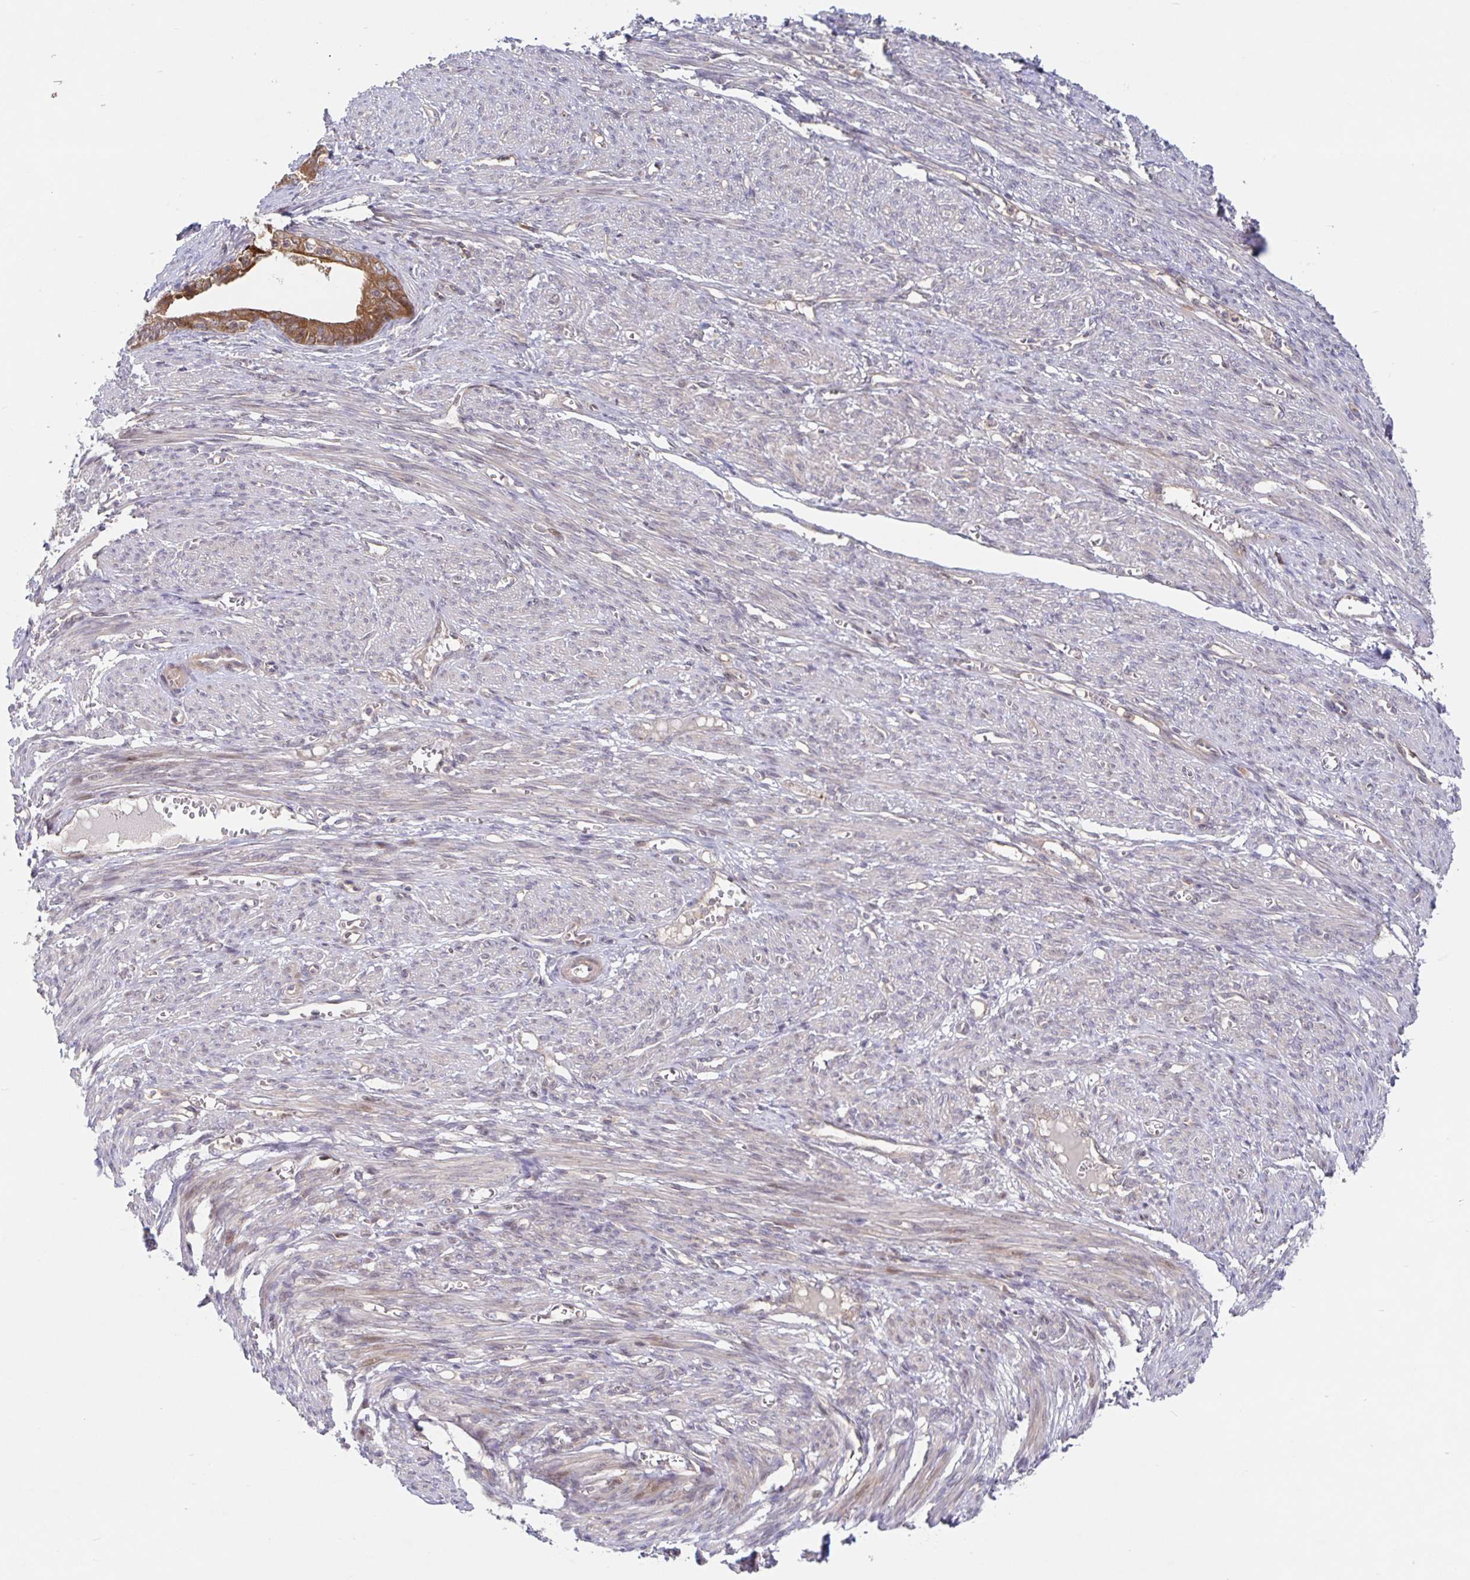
{"staining": {"intensity": "moderate", "quantity": ">75%", "location": "cytoplasmic/membranous"}, "tissue": "endometrial cancer", "cell_type": "Tumor cells", "image_type": "cancer", "snomed": [{"axis": "morphology", "description": "Adenocarcinoma, NOS"}, {"axis": "topography", "description": "Endometrium"}], "caption": "Immunohistochemistry image of neoplastic tissue: human endometrial cancer stained using immunohistochemistry (IHC) reveals medium levels of moderate protein expression localized specifically in the cytoplasmic/membranous of tumor cells, appearing as a cytoplasmic/membranous brown color.", "gene": "AACS", "patient": {"sex": "female", "age": 68}}